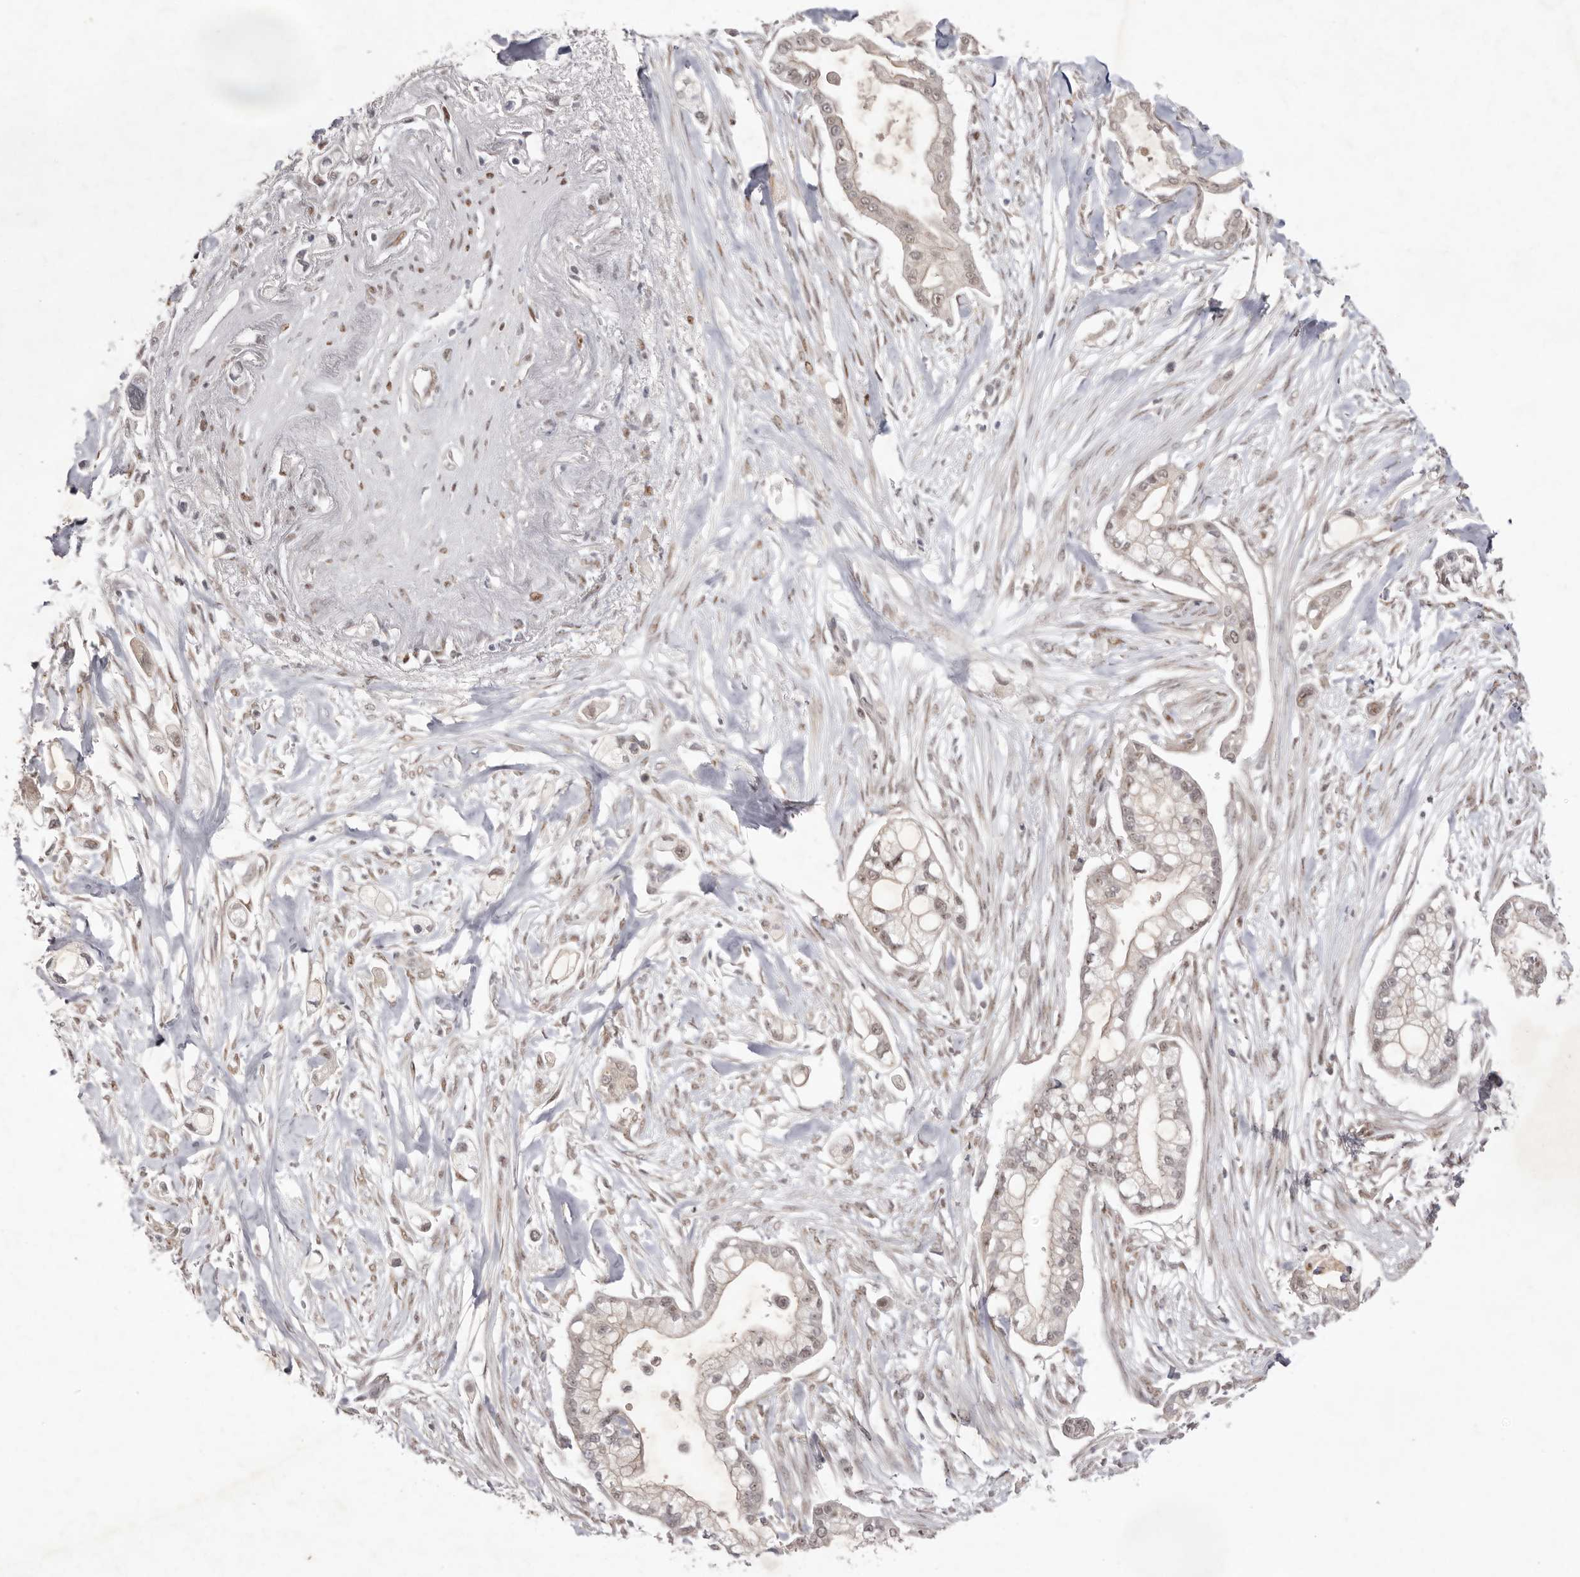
{"staining": {"intensity": "weak", "quantity": ">75%", "location": "nuclear"}, "tissue": "pancreatic cancer", "cell_type": "Tumor cells", "image_type": "cancer", "snomed": [{"axis": "morphology", "description": "Adenocarcinoma, NOS"}, {"axis": "topography", "description": "Pancreas"}], "caption": "Protein expression analysis of pancreatic cancer displays weak nuclear staining in about >75% of tumor cells.", "gene": "TADA1", "patient": {"sex": "male", "age": 68}}